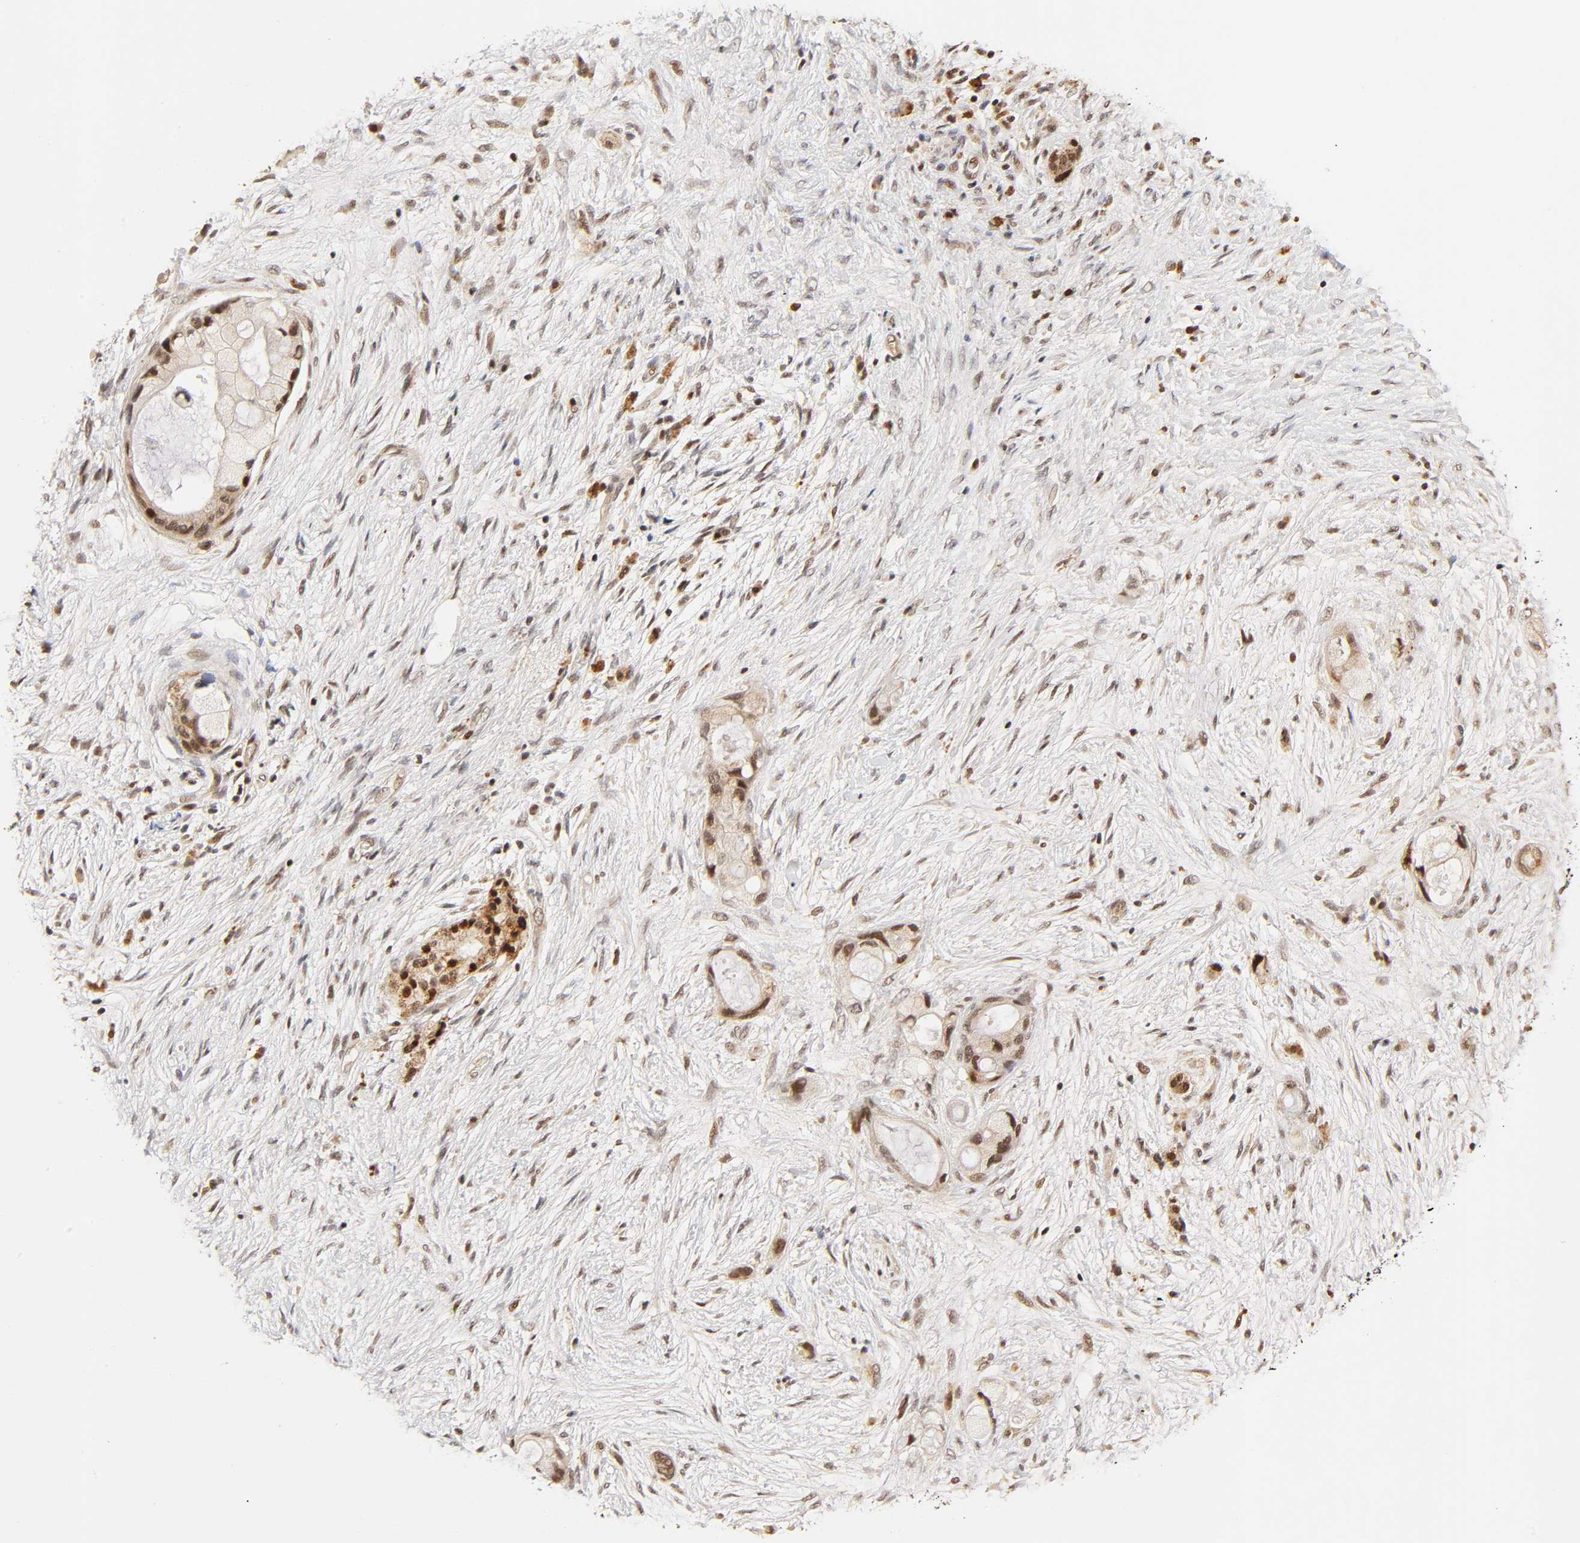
{"staining": {"intensity": "strong", "quantity": "25%-75%", "location": "cytoplasmic/membranous,nuclear"}, "tissue": "pancreatic cancer", "cell_type": "Tumor cells", "image_type": "cancer", "snomed": [{"axis": "morphology", "description": "Adenocarcinoma, NOS"}, {"axis": "topography", "description": "Pancreas"}], "caption": "A high-resolution photomicrograph shows immunohistochemistry (IHC) staining of pancreatic cancer (adenocarcinoma), which displays strong cytoplasmic/membranous and nuclear staining in about 25%-75% of tumor cells.", "gene": "TAF10", "patient": {"sex": "female", "age": 59}}